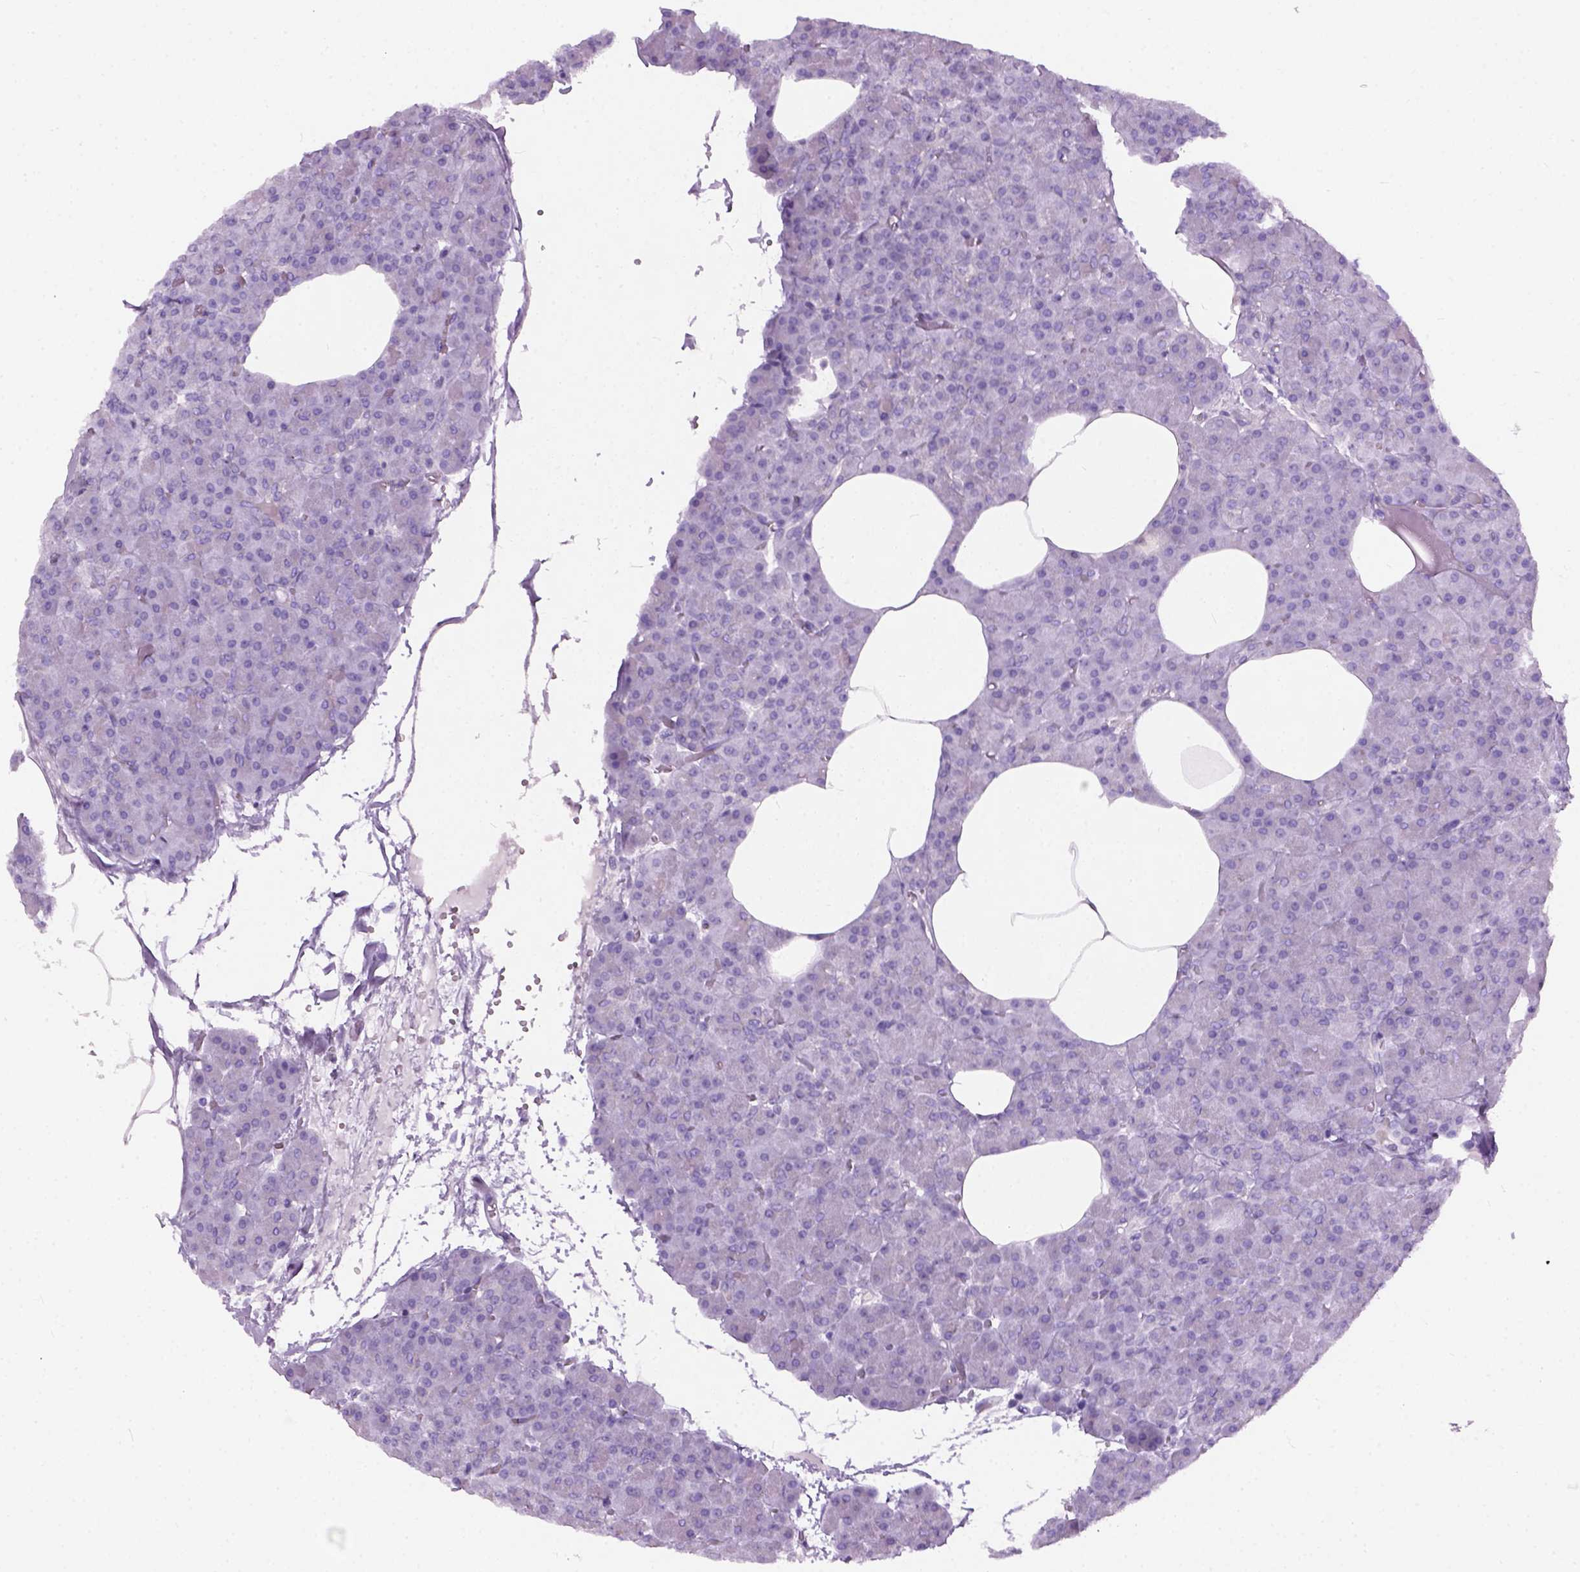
{"staining": {"intensity": "negative", "quantity": "none", "location": "none"}, "tissue": "pancreas", "cell_type": "Exocrine glandular cells", "image_type": "normal", "snomed": [{"axis": "morphology", "description": "Normal tissue, NOS"}, {"axis": "topography", "description": "Pancreas"}], "caption": "High power microscopy photomicrograph of an immunohistochemistry micrograph of benign pancreas, revealing no significant staining in exocrine glandular cells.", "gene": "AXDND1", "patient": {"sex": "female", "age": 45}}